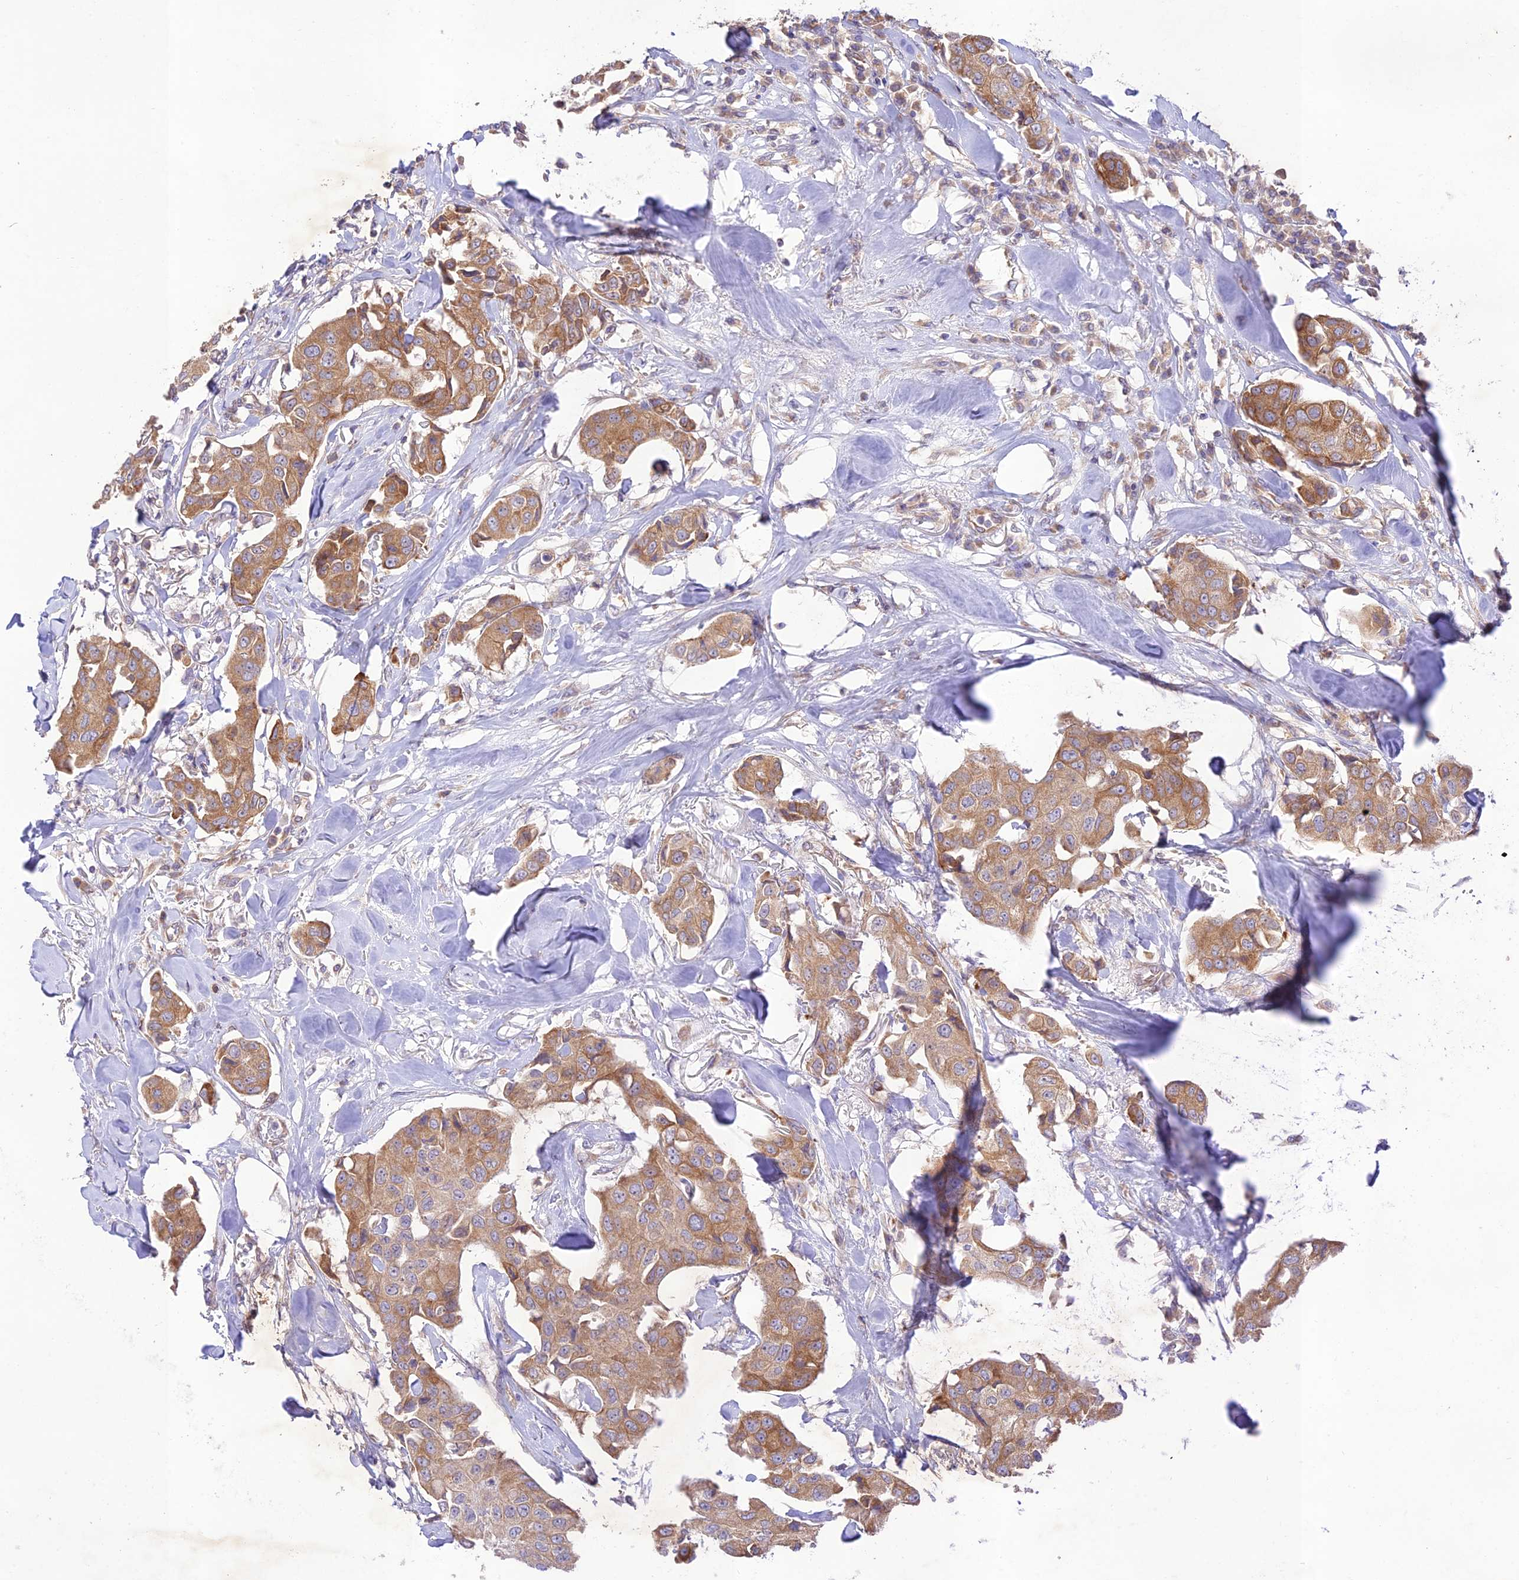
{"staining": {"intensity": "moderate", "quantity": ">75%", "location": "cytoplasmic/membranous"}, "tissue": "breast cancer", "cell_type": "Tumor cells", "image_type": "cancer", "snomed": [{"axis": "morphology", "description": "Duct carcinoma"}, {"axis": "topography", "description": "Breast"}], "caption": "Breast invasive ductal carcinoma was stained to show a protein in brown. There is medium levels of moderate cytoplasmic/membranous staining in about >75% of tumor cells. The staining was performed using DAB to visualize the protein expression in brown, while the nuclei were stained in blue with hematoxylin (Magnification: 20x).", "gene": "TMEM259", "patient": {"sex": "female", "age": 80}}